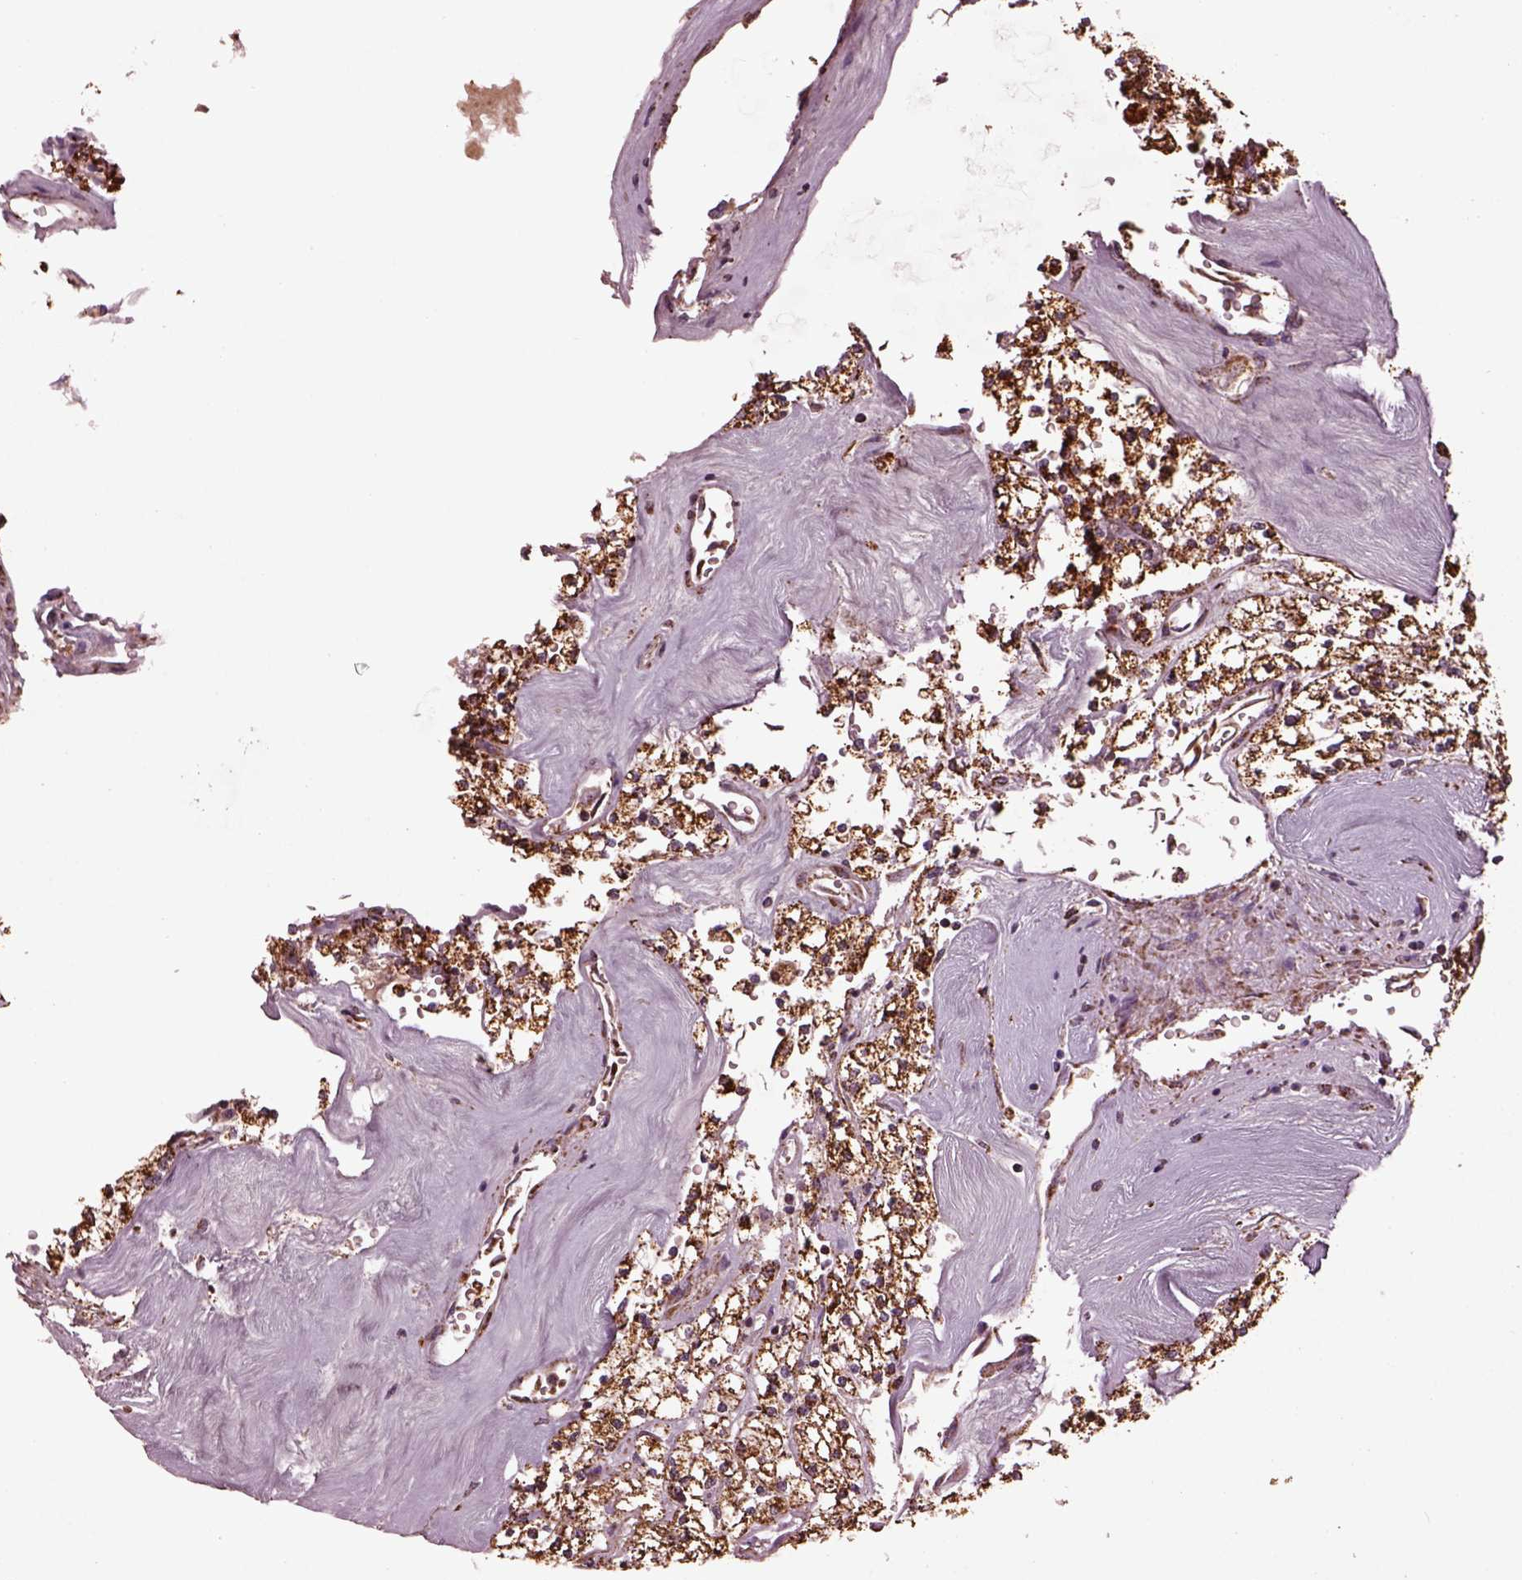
{"staining": {"intensity": "moderate", "quantity": ">75%", "location": "cytoplasmic/membranous"}, "tissue": "renal cancer", "cell_type": "Tumor cells", "image_type": "cancer", "snomed": [{"axis": "morphology", "description": "Adenocarcinoma, NOS"}, {"axis": "topography", "description": "Kidney"}], "caption": "Brown immunohistochemical staining in human renal cancer reveals moderate cytoplasmic/membranous positivity in about >75% of tumor cells.", "gene": "TMEM254", "patient": {"sex": "male", "age": 80}}